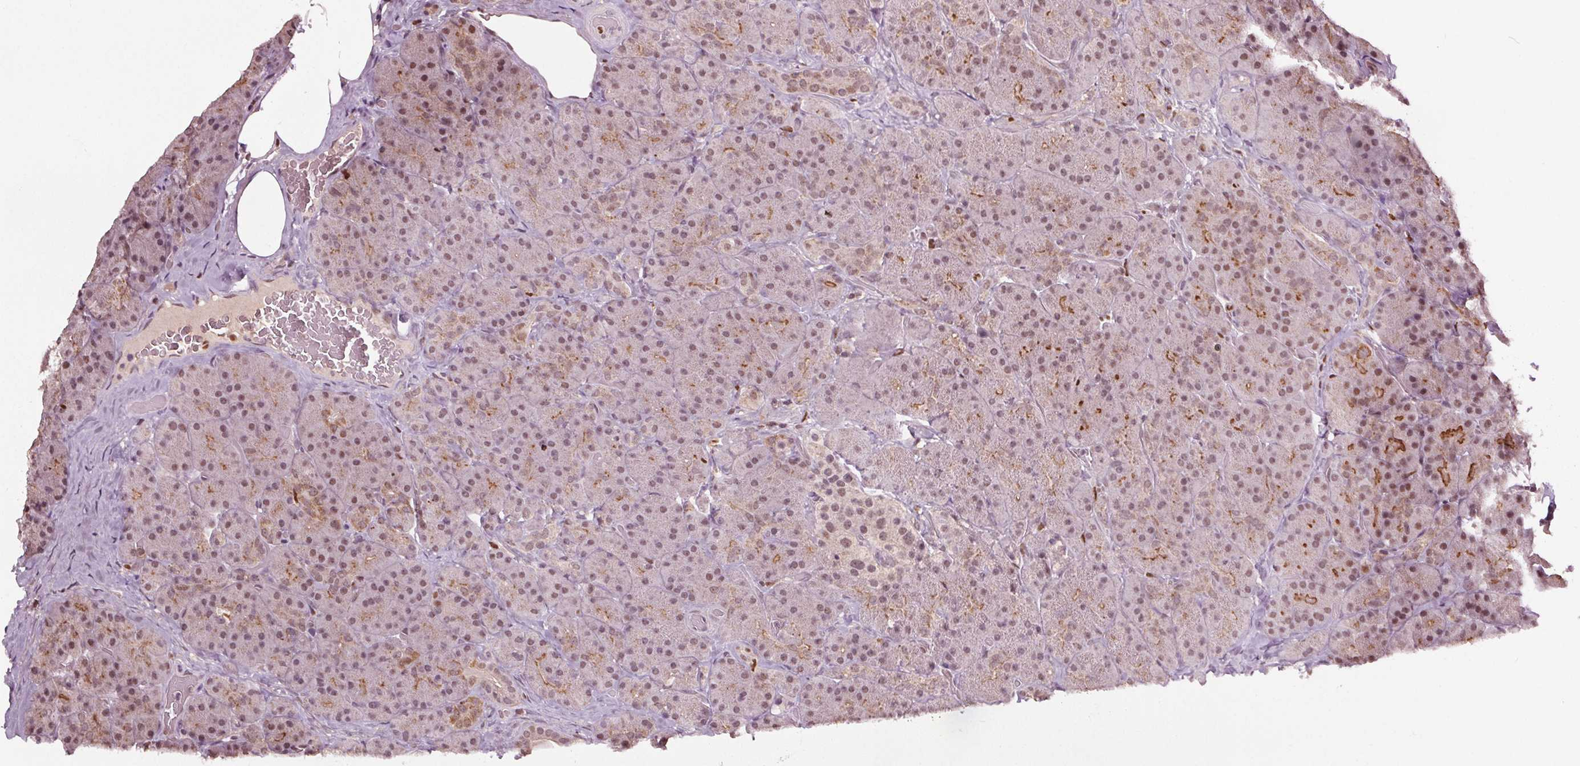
{"staining": {"intensity": "moderate", "quantity": "25%-75%", "location": "nuclear"}, "tissue": "pancreas", "cell_type": "Exocrine glandular cells", "image_type": "normal", "snomed": [{"axis": "morphology", "description": "Normal tissue, NOS"}, {"axis": "topography", "description": "Pancreas"}], "caption": "The micrograph exhibits immunohistochemical staining of benign pancreas. There is moderate nuclear expression is present in approximately 25%-75% of exocrine glandular cells. (DAB IHC, brown staining for protein, blue staining for nuclei).", "gene": "DDX11", "patient": {"sex": "male", "age": 57}}